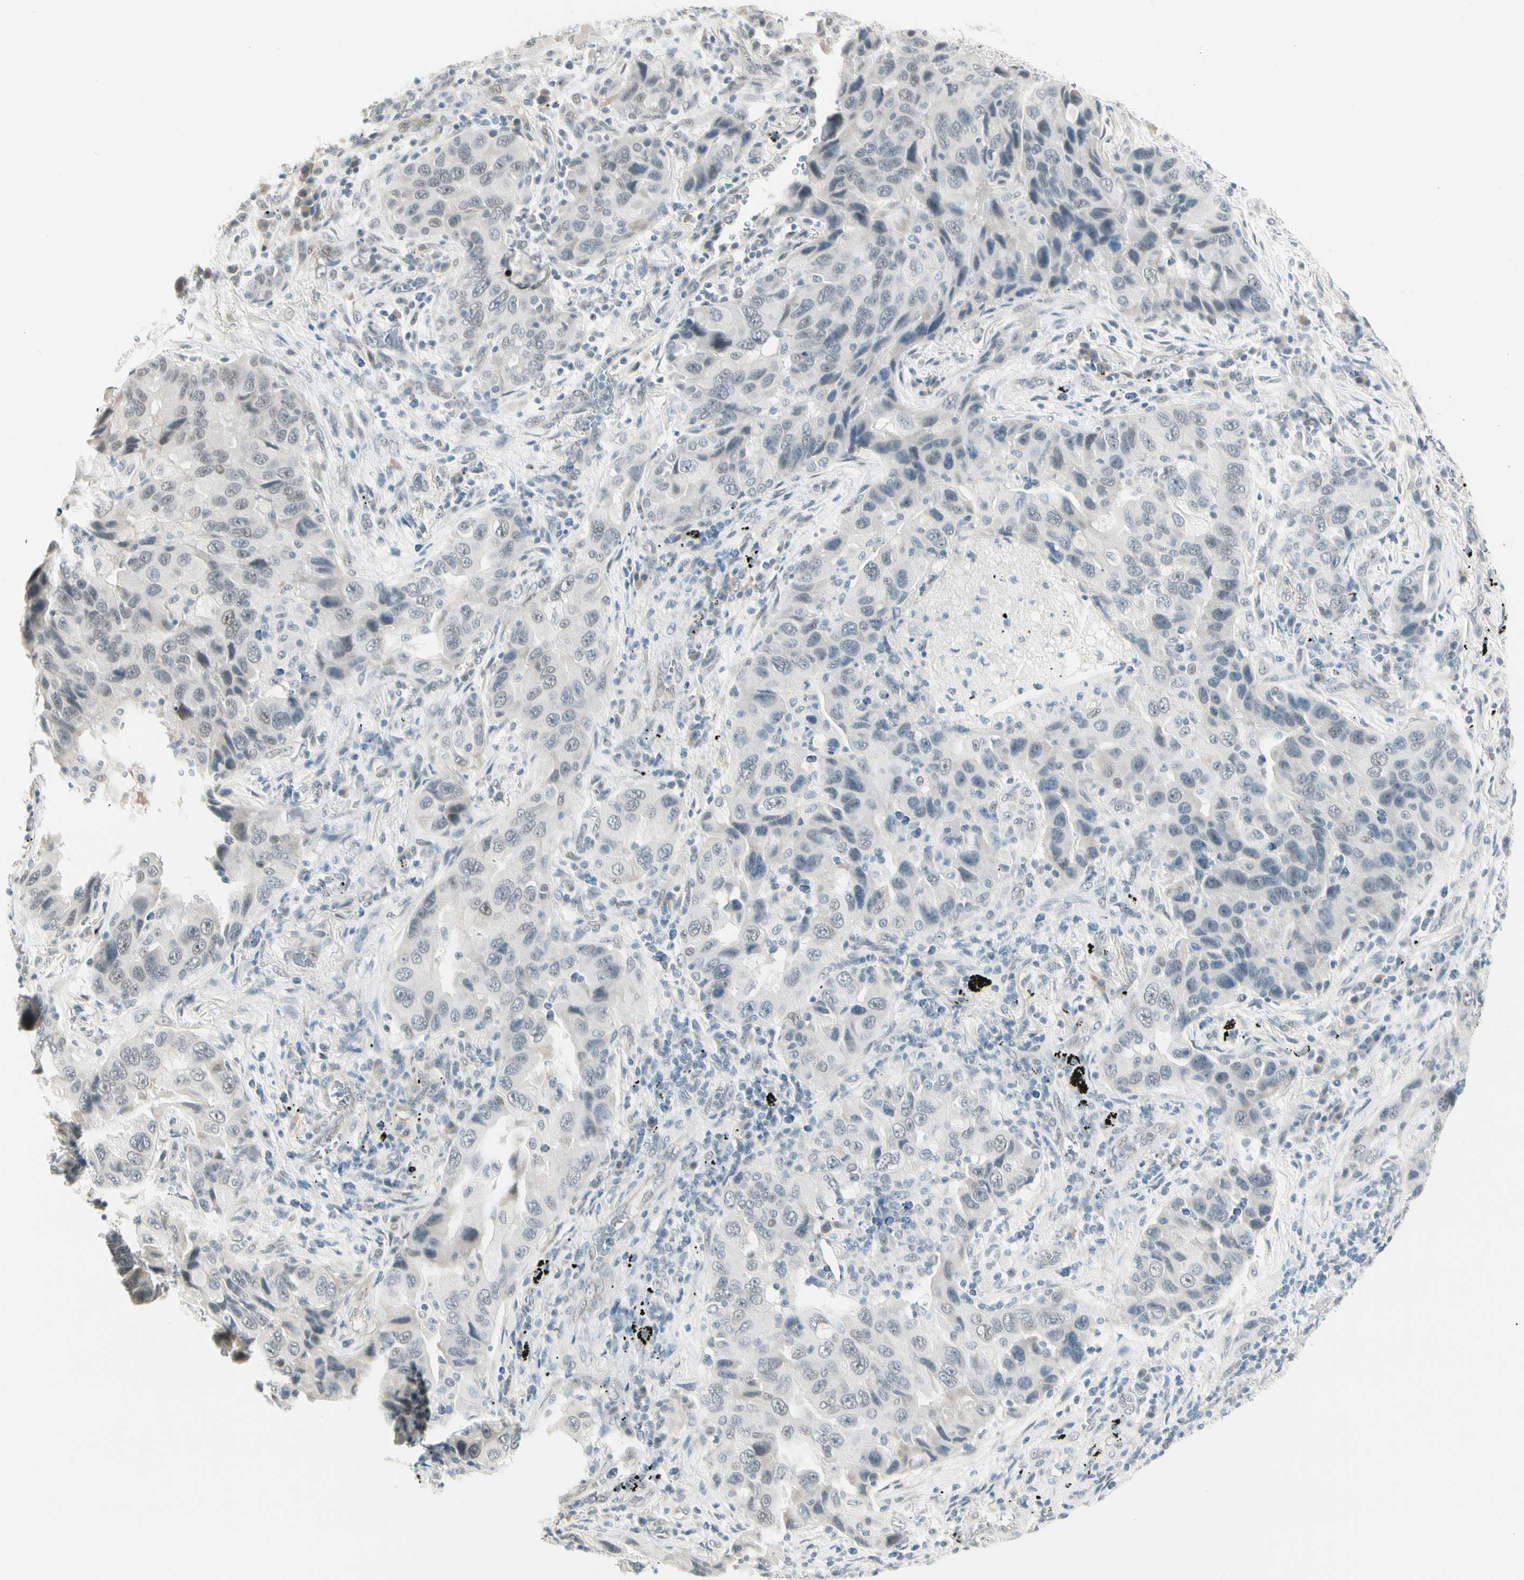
{"staining": {"intensity": "negative", "quantity": "none", "location": "none"}, "tissue": "lung cancer", "cell_type": "Tumor cells", "image_type": "cancer", "snomed": [{"axis": "morphology", "description": "Adenocarcinoma, NOS"}, {"axis": "topography", "description": "Lung"}], "caption": "The immunohistochemistry (IHC) histopathology image has no significant expression in tumor cells of lung cancer (adenocarcinoma) tissue.", "gene": "ASPN", "patient": {"sex": "female", "age": 65}}